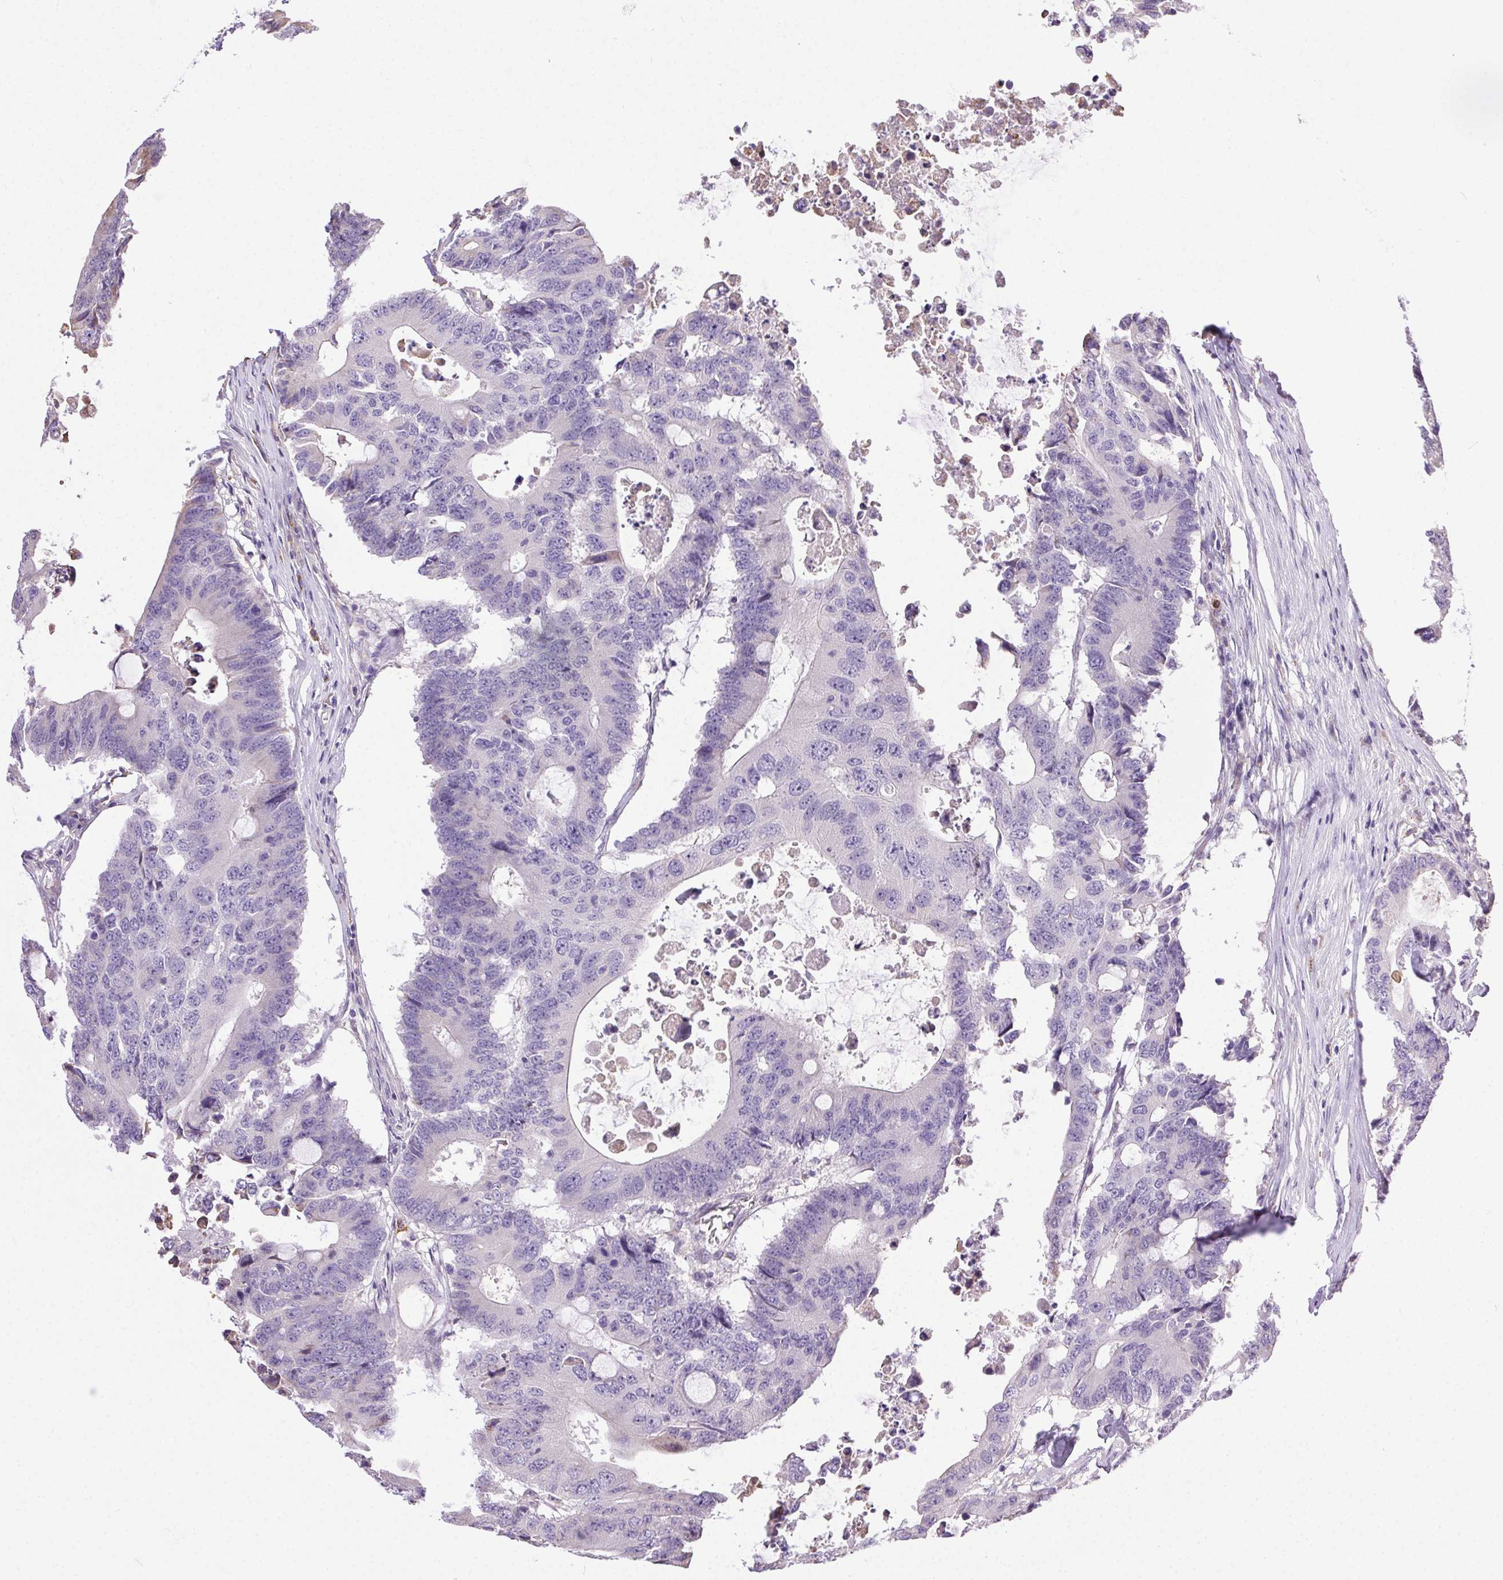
{"staining": {"intensity": "negative", "quantity": "none", "location": "none"}, "tissue": "colorectal cancer", "cell_type": "Tumor cells", "image_type": "cancer", "snomed": [{"axis": "morphology", "description": "Adenocarcinoma, NOS"}, {"axis": "topography", "description": "Colon"}], "caption": "Immunohistochemical staining of human colorectal adenocarcinoma displays no significant expression in tumor cells. (IHC, brightfield microscopy, high magnification).", "gene": "SNX31", "patient": {"sex": "male", "age": 71}}